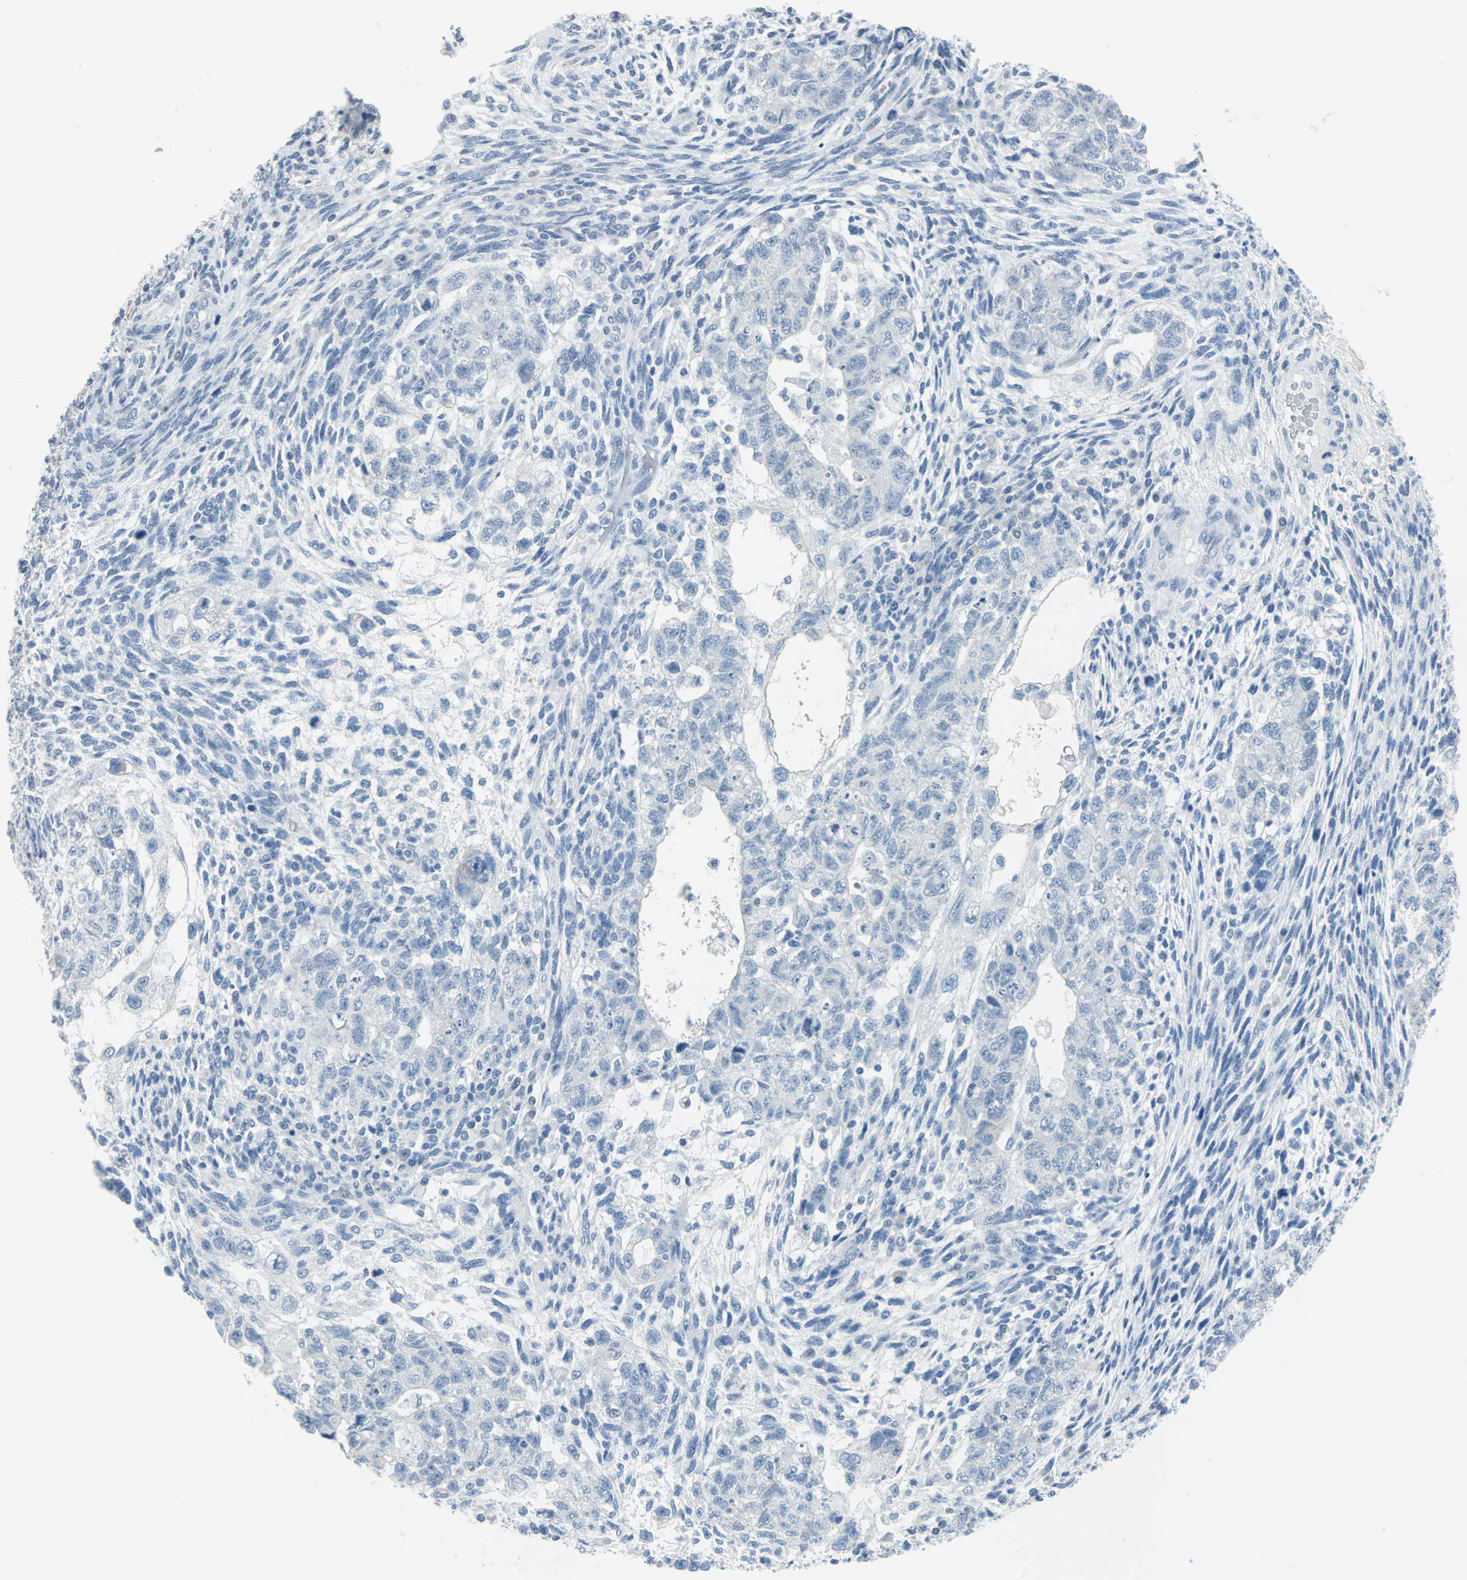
{"staining": {"intensity": "negative", "quantity": "none", "location": "none"}, "tissue": "testis cancer", "cell_type": "Tumor cells", "image_type": "cancer", "snomed": [{"axis": "morphology", "description": "Normal tissue, NOS"}, {"axis": "morphology", "description": "Carcinoma, Embryonal, NOS"}, {"axis": "topography", "description": "Testis"}], "caption": "Testis cancer stained for a protein using immunohistochemistry (IHC) shows no staining tumor cells.", "gene": "DNAI2", "patient": {"sex": "male", "age": 36}}